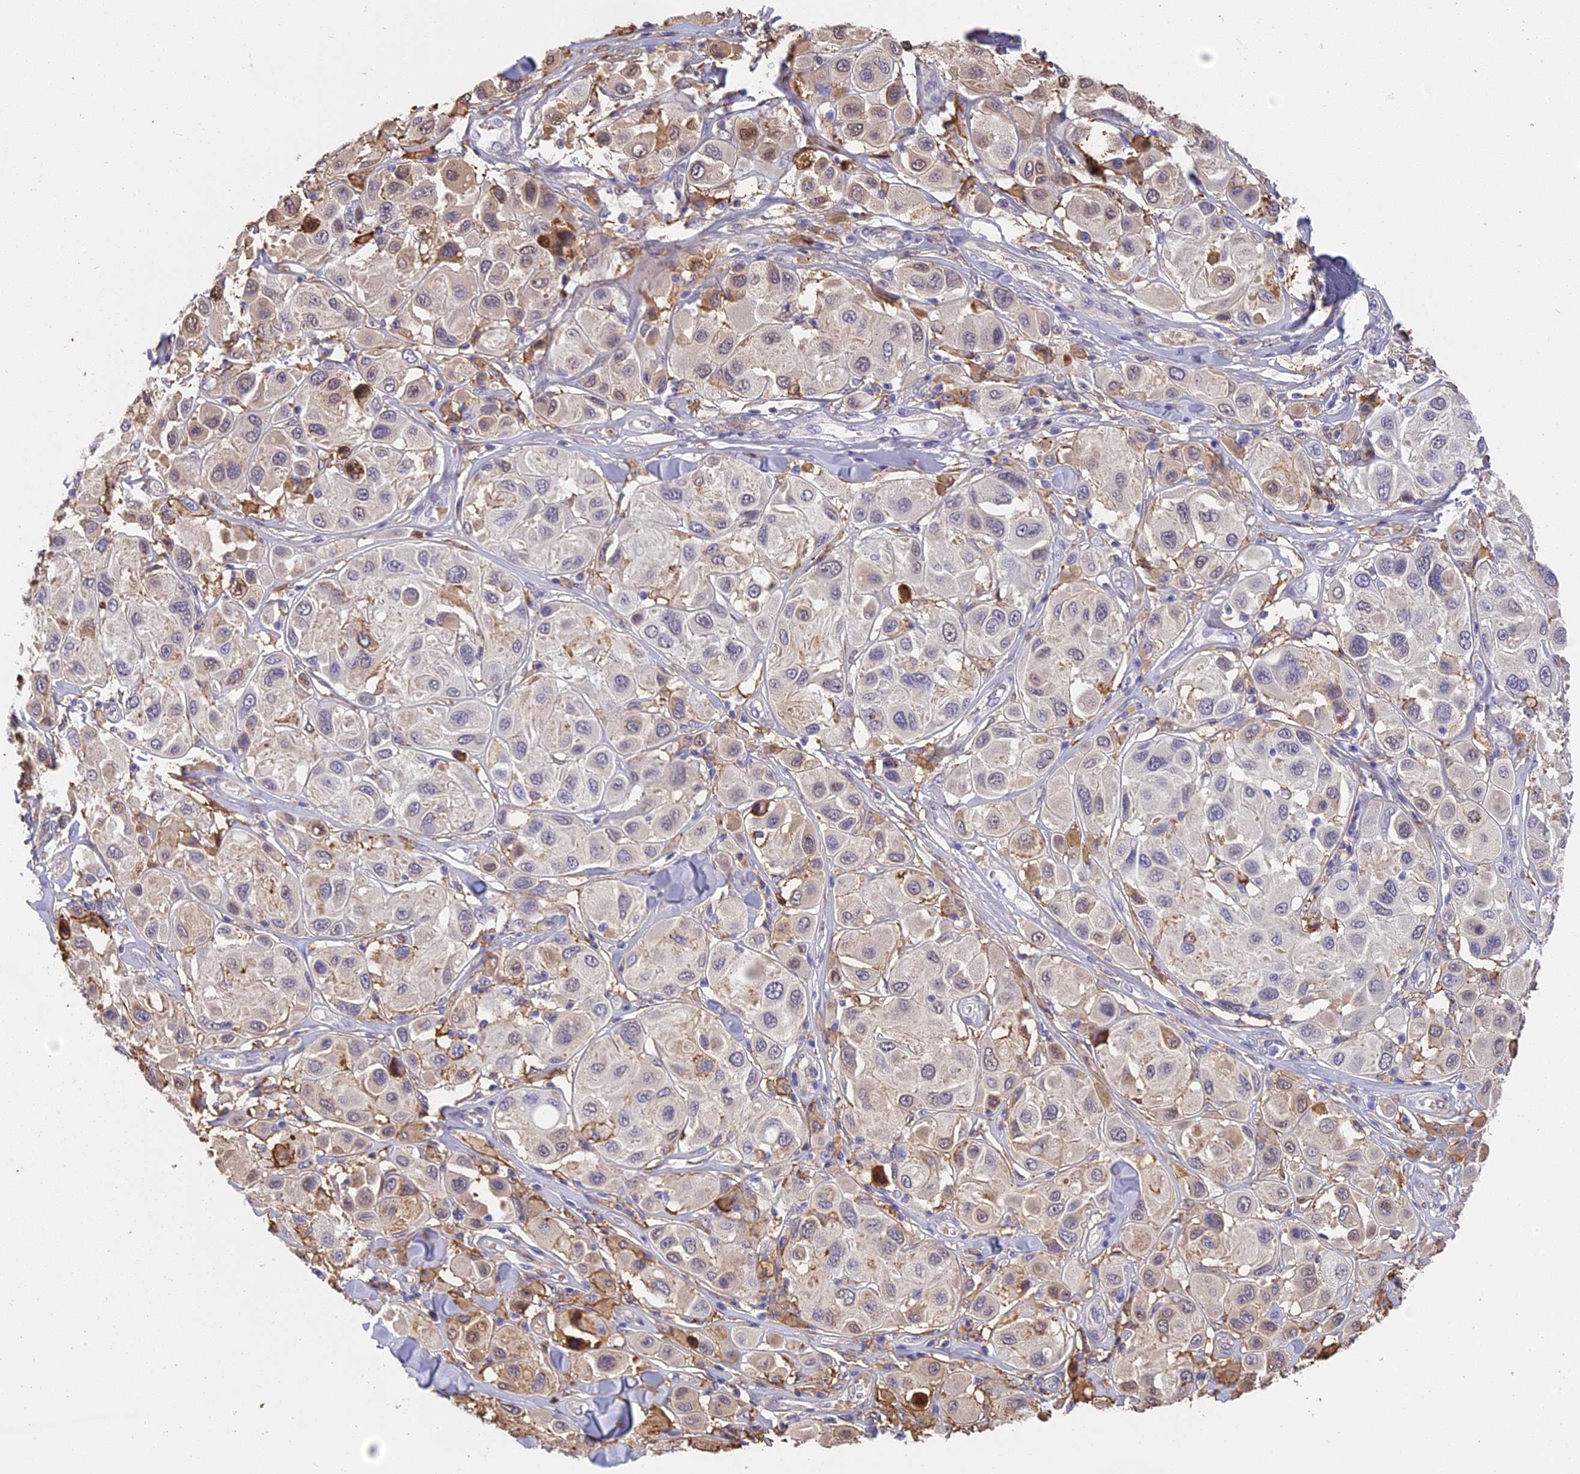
{"staining": {"intensity": "weak", "quantity": "<25%", "location": "cytoplasmic/membranous"}, "tissue": "melanoma", "cell_type": "Tumor cells", "image_type": "cancer", "snomed": [{"axis": "morphology", "description": "Malignant melanoma, Metastatic site"}, {"axis": "topography", "description": "Skin"}], "caption": "There is no significant staining in tumor cells of melanoma. The staining is performed using DAB (3,3'-diaminobenzidine) brown chromogen with nuclei counter-stained in using hematoxylin.", "gene": "TMEM255B", "patient": {"sex": "male", "age": 41}}